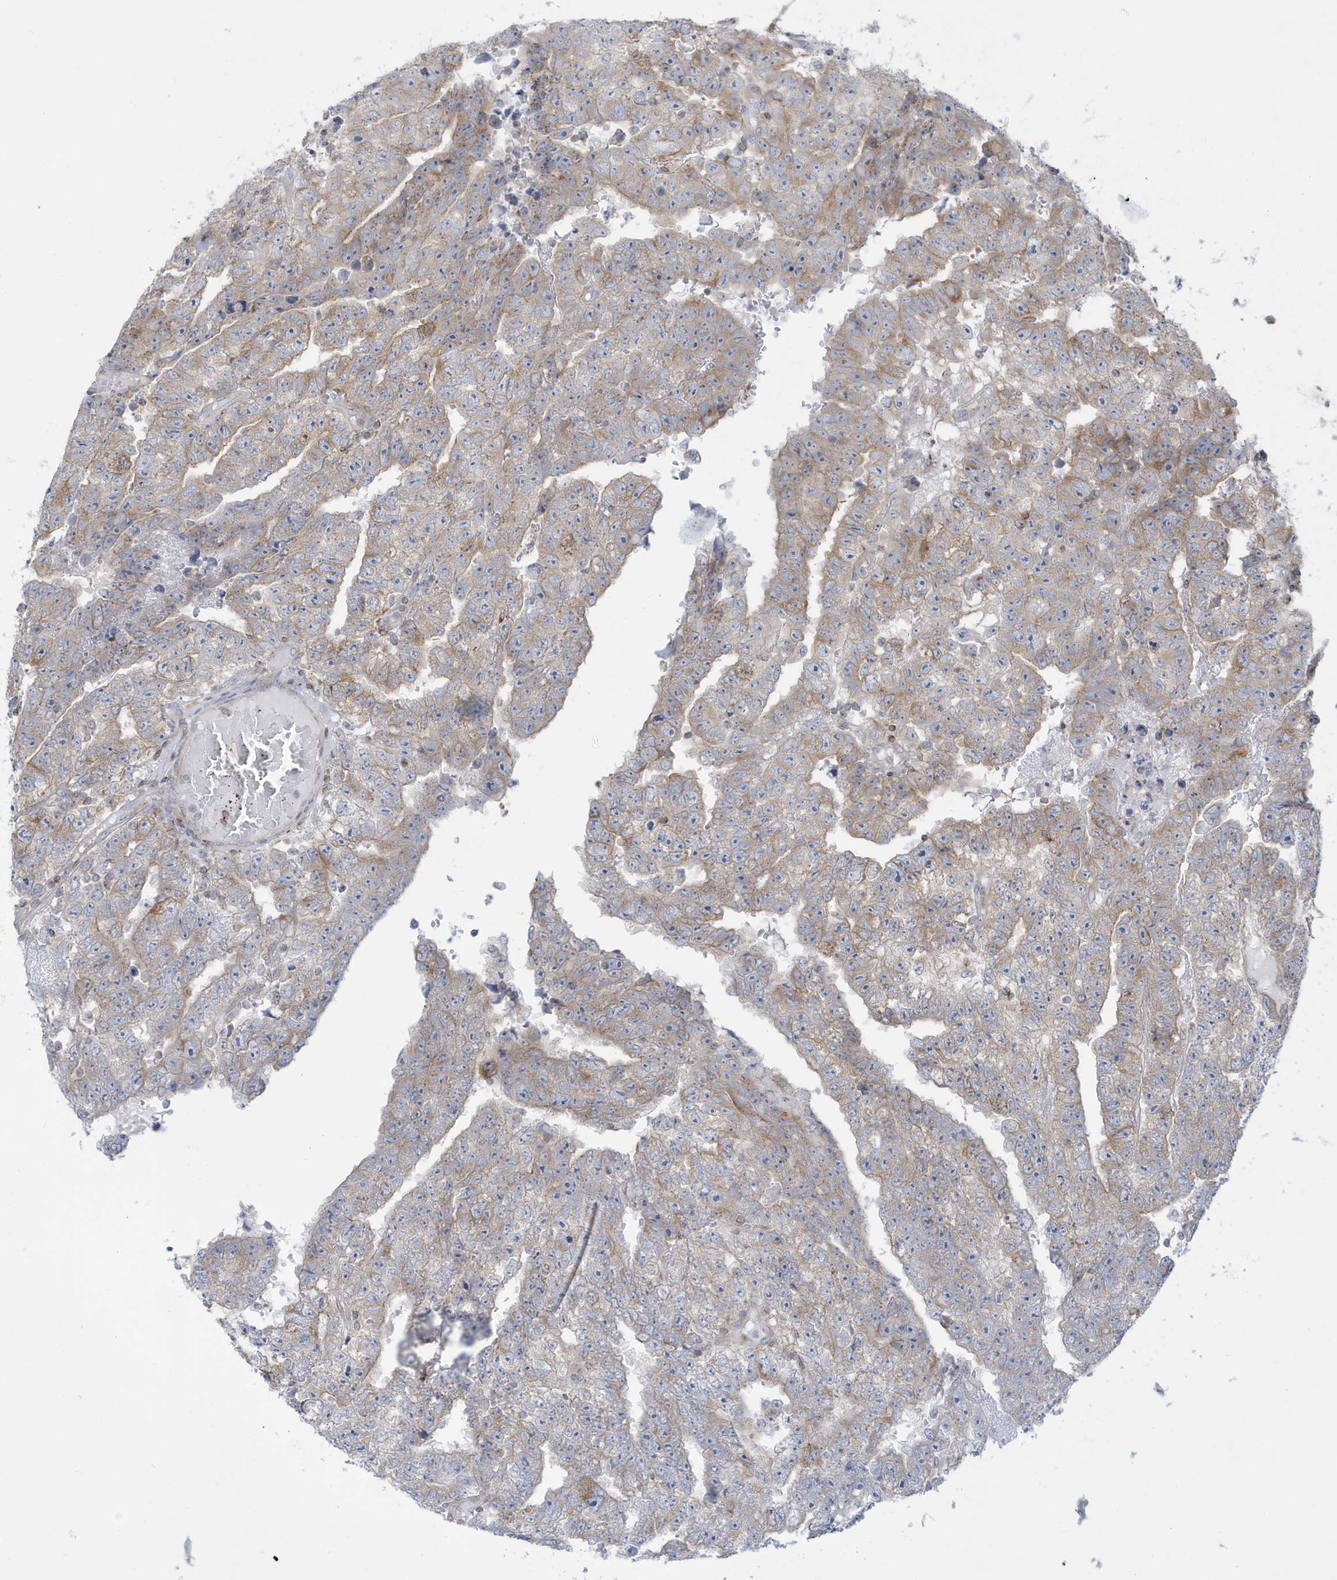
{"staining": {"intensity": "weak", "quantity": "25%-75%", "location": "cytoplasmic/membranous"}, "tissue": "testis cancer", "cell_type": "Tumor cells", "image_type": "cancer", "snomed": [{"axis": "morphology", "description": "Carcinoma, Embryonal, NOS"}, {"axis": "topography", "description": "Testis"}], "caption": "Embryonal carcinoma (testis) stained with immunohistochemistry reveals weak cytoplasmic/membranous staining in about 25%-75% of tumor cells.", "gene": "SLAMF9", "patient": {"sex": "male", "age": 25}}